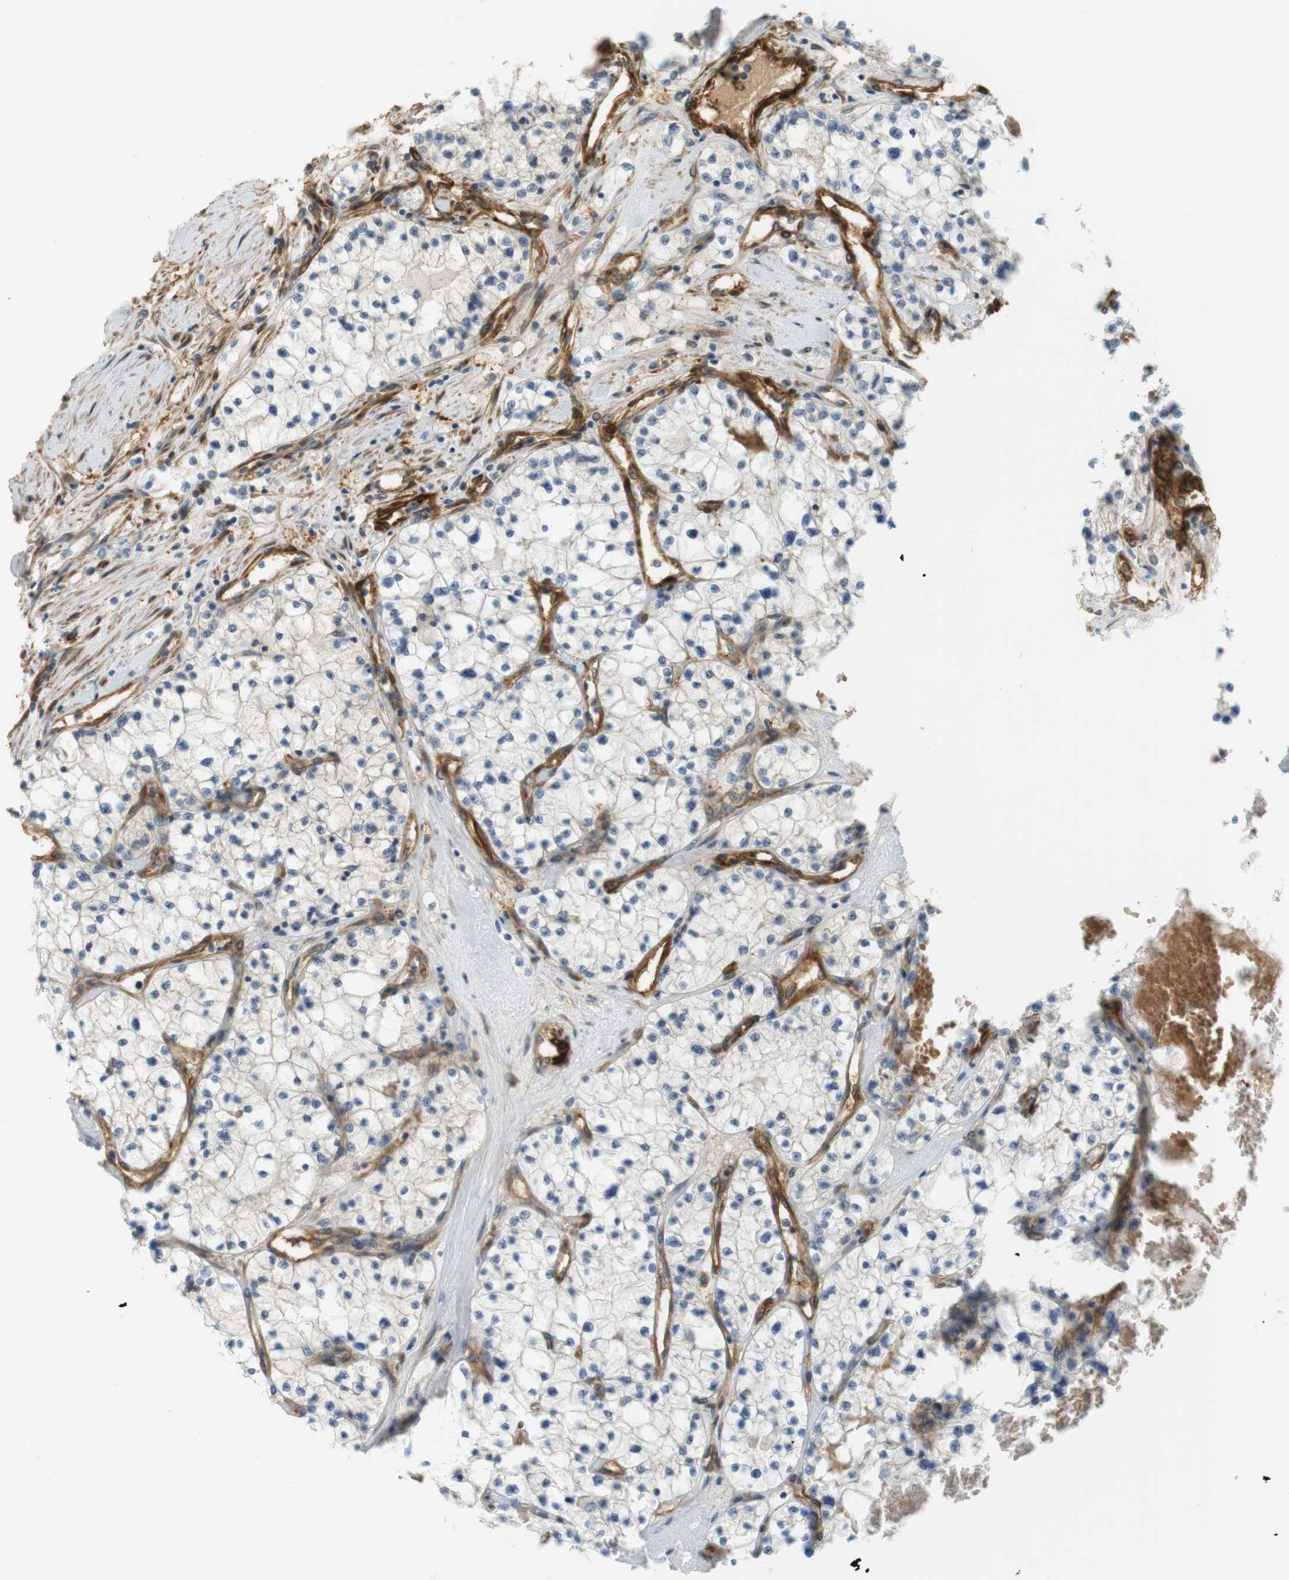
{"staining": {"intensity": "weak", "quantity": "<25%", "location": "cytoplasmic/membranous"}, "tissue": "renal cancer", "cell_type": "Tumor cells", "image_type": "cancer", "snomed": [{"axis": "morphology", "description": "Adenocarcinoma, NOS"}, {"axis": "topography", "description": "Kidney"}], "caption": "The immunohistochemistry micrograph has no significant staining in tumor cells of renal adenocarcinoma tissue.", "gene": "PDE3A", "patient": {"sex": "male", "age": 68}}